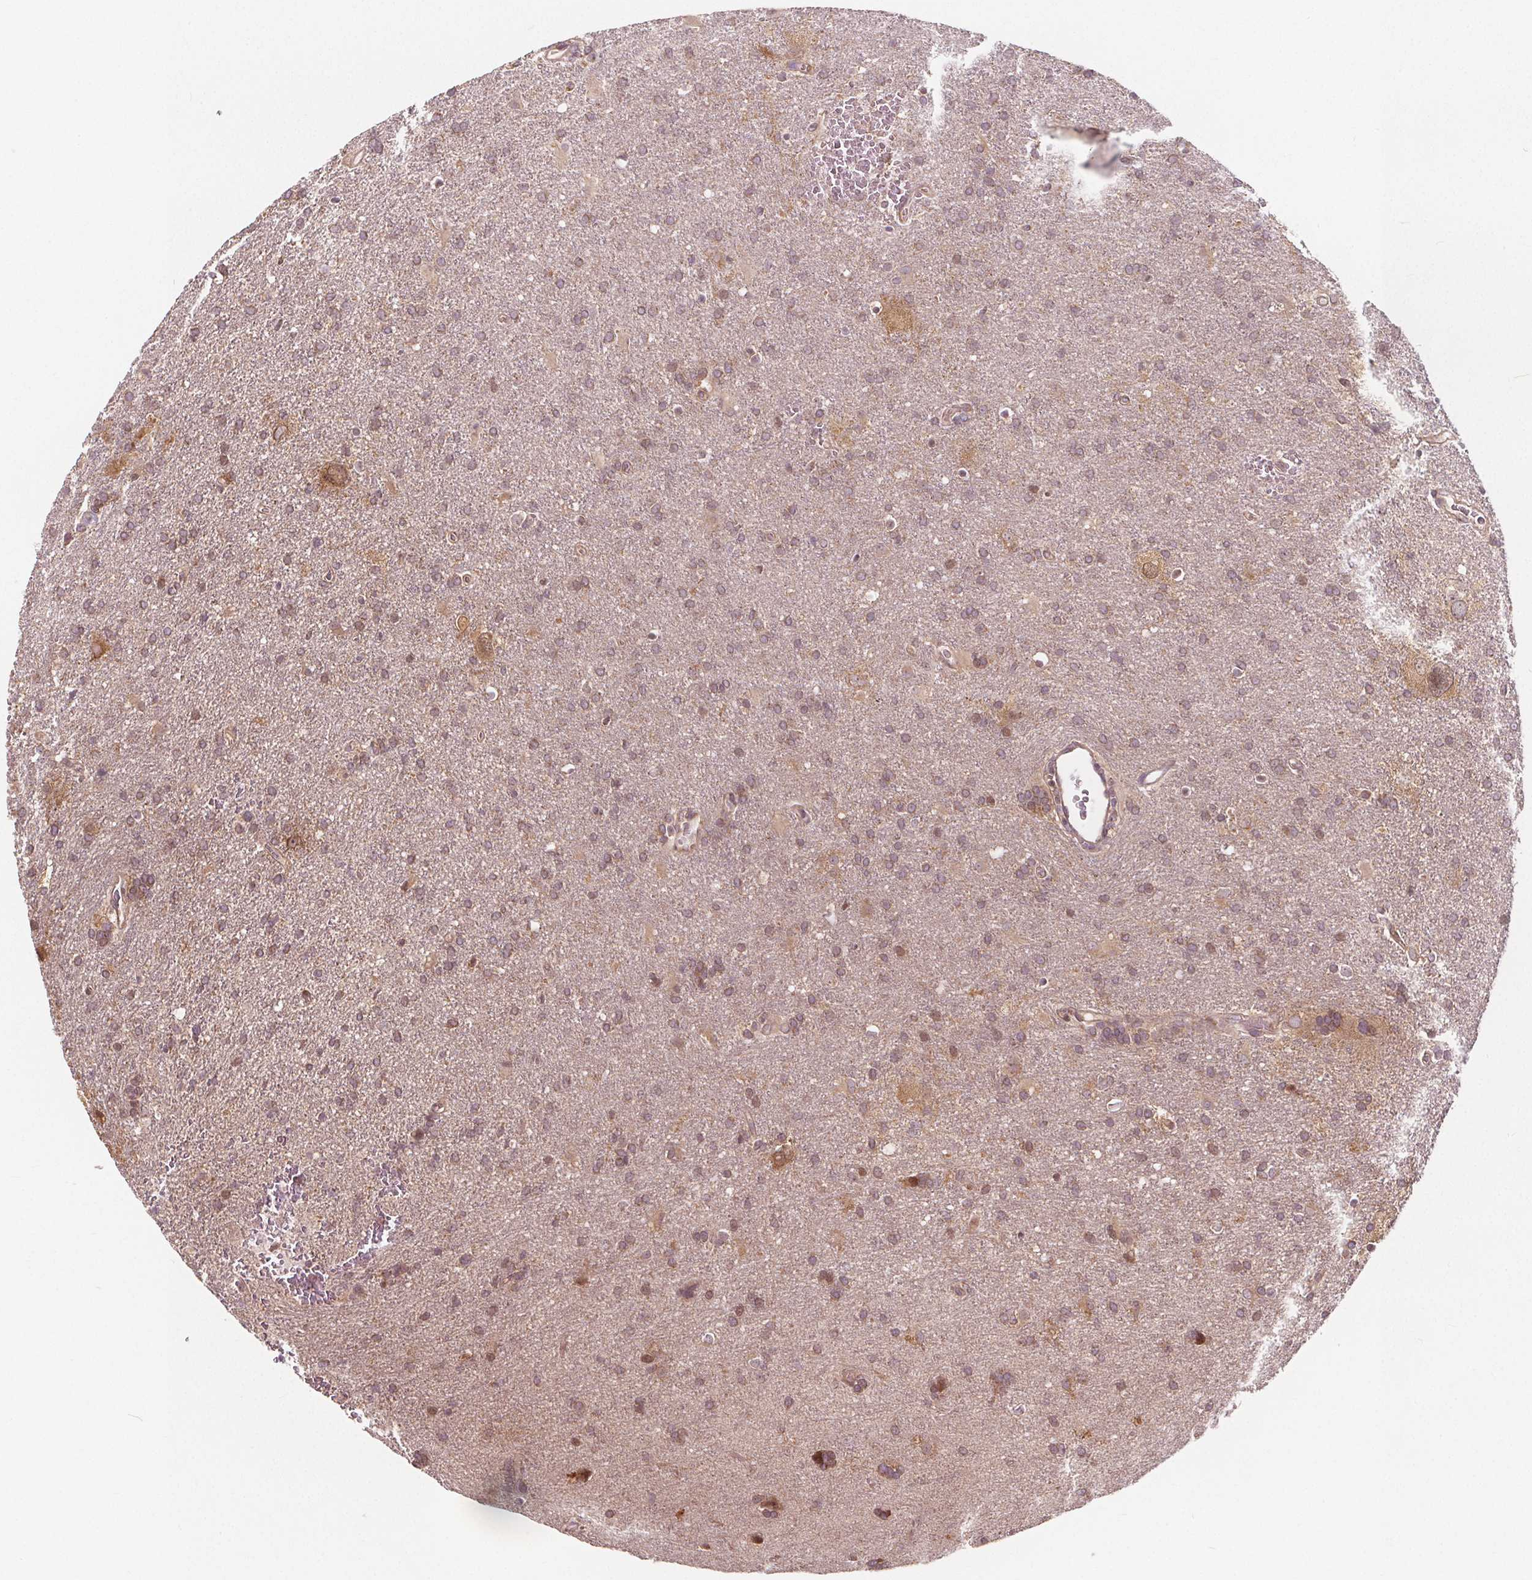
{"staining": {"intensity": "moderate", "quantity": "<25%", "location": "nuclear"}, "tissue": "glioma", "cell_type": "Tumor cells", "image_type": "cancer", "snomed": [{"axis": "morphology", "description": "Glioma, malignant, Low grade"}, {"axis": "topography", "description": "Brain"}], "caption": "There is low levels of moderate nuclear expression in tumor cells of glioma, as demonstrated by immunohistochemical staining (brown color).", "gene": "AKT1S1", "patient": {"sex": "male", "age": 66}}